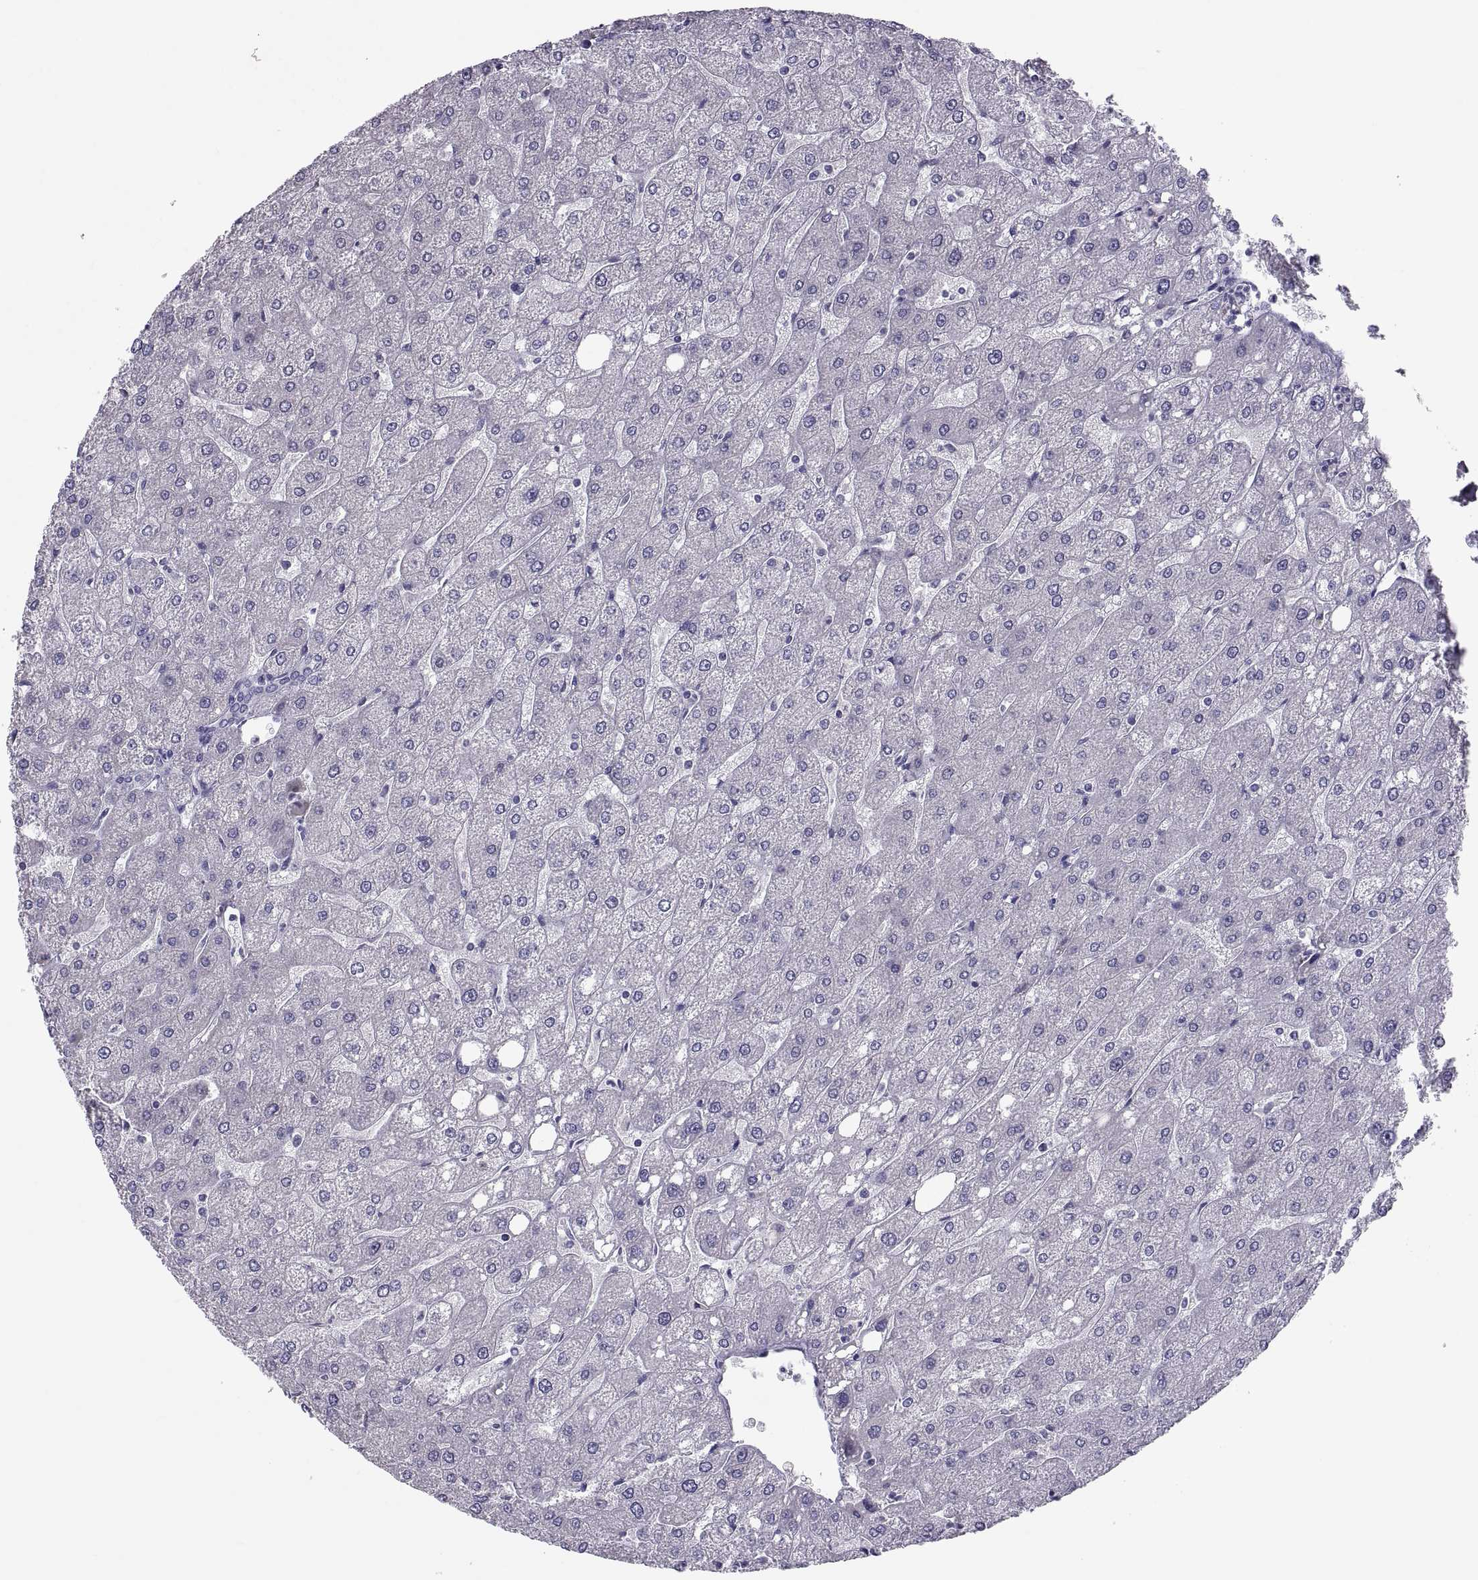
{"staining": {"intensity": "negative", "quantity": "none", "location": "none"}, "tissue": "liver", "cell_type": "Cholangiocytes", "image_type": "normal", "snomed": [{"axis": "morphology", "description": "Normal tissue, NOS"}, {"axis": "topography", "description": "Liver"}], "caption": "Immunohistochemical staining of normal human liver reveals no significant staining in cholangiocytes. (DAB (3,3'-diaminobenzidine) IHC, high magnification).", "gene": "IGSF1", "patient": {"sex": "male", "age": 67}}